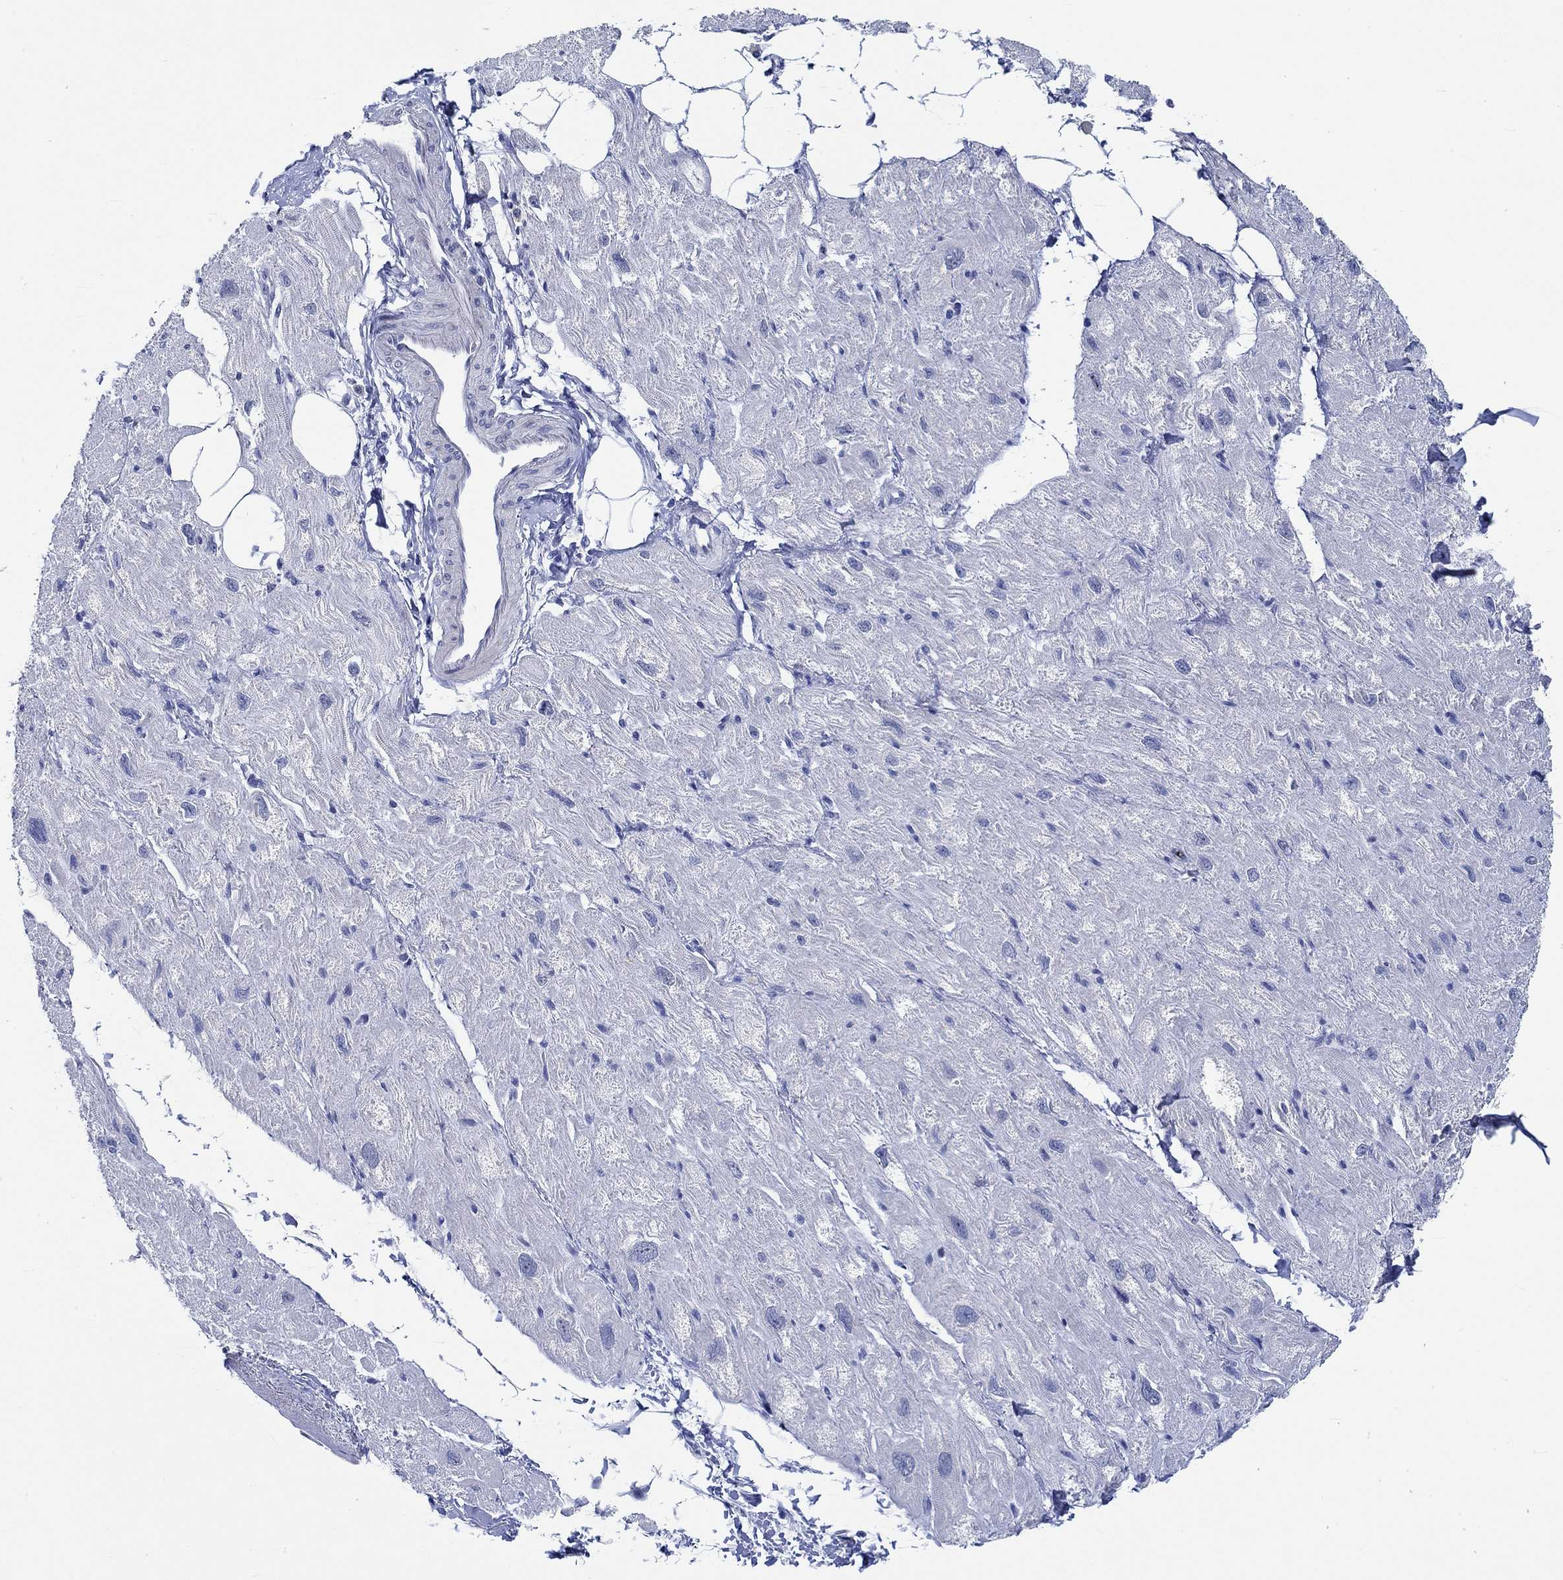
{"staining": {"intensity": "negative", "quantity": "none", "location": "none"}, "tissue": "heart muscle", "cell_type": "Cardiomyocytes", "image_type": "normal", "snomed": [{"axis": "morphology", "description": "Normal tissue, NOS"}, {"axis": "topography", "description": "Heart"}], "caption": "An immunohistochemistry (IHC) micrograph of normal heart muscle is shown. There is no staining in cardiomyocytes of heart muscle. Nuclei are stained in blue.", "gene": "C4orf47", "patient": {"sex": "male", "age": 66}}